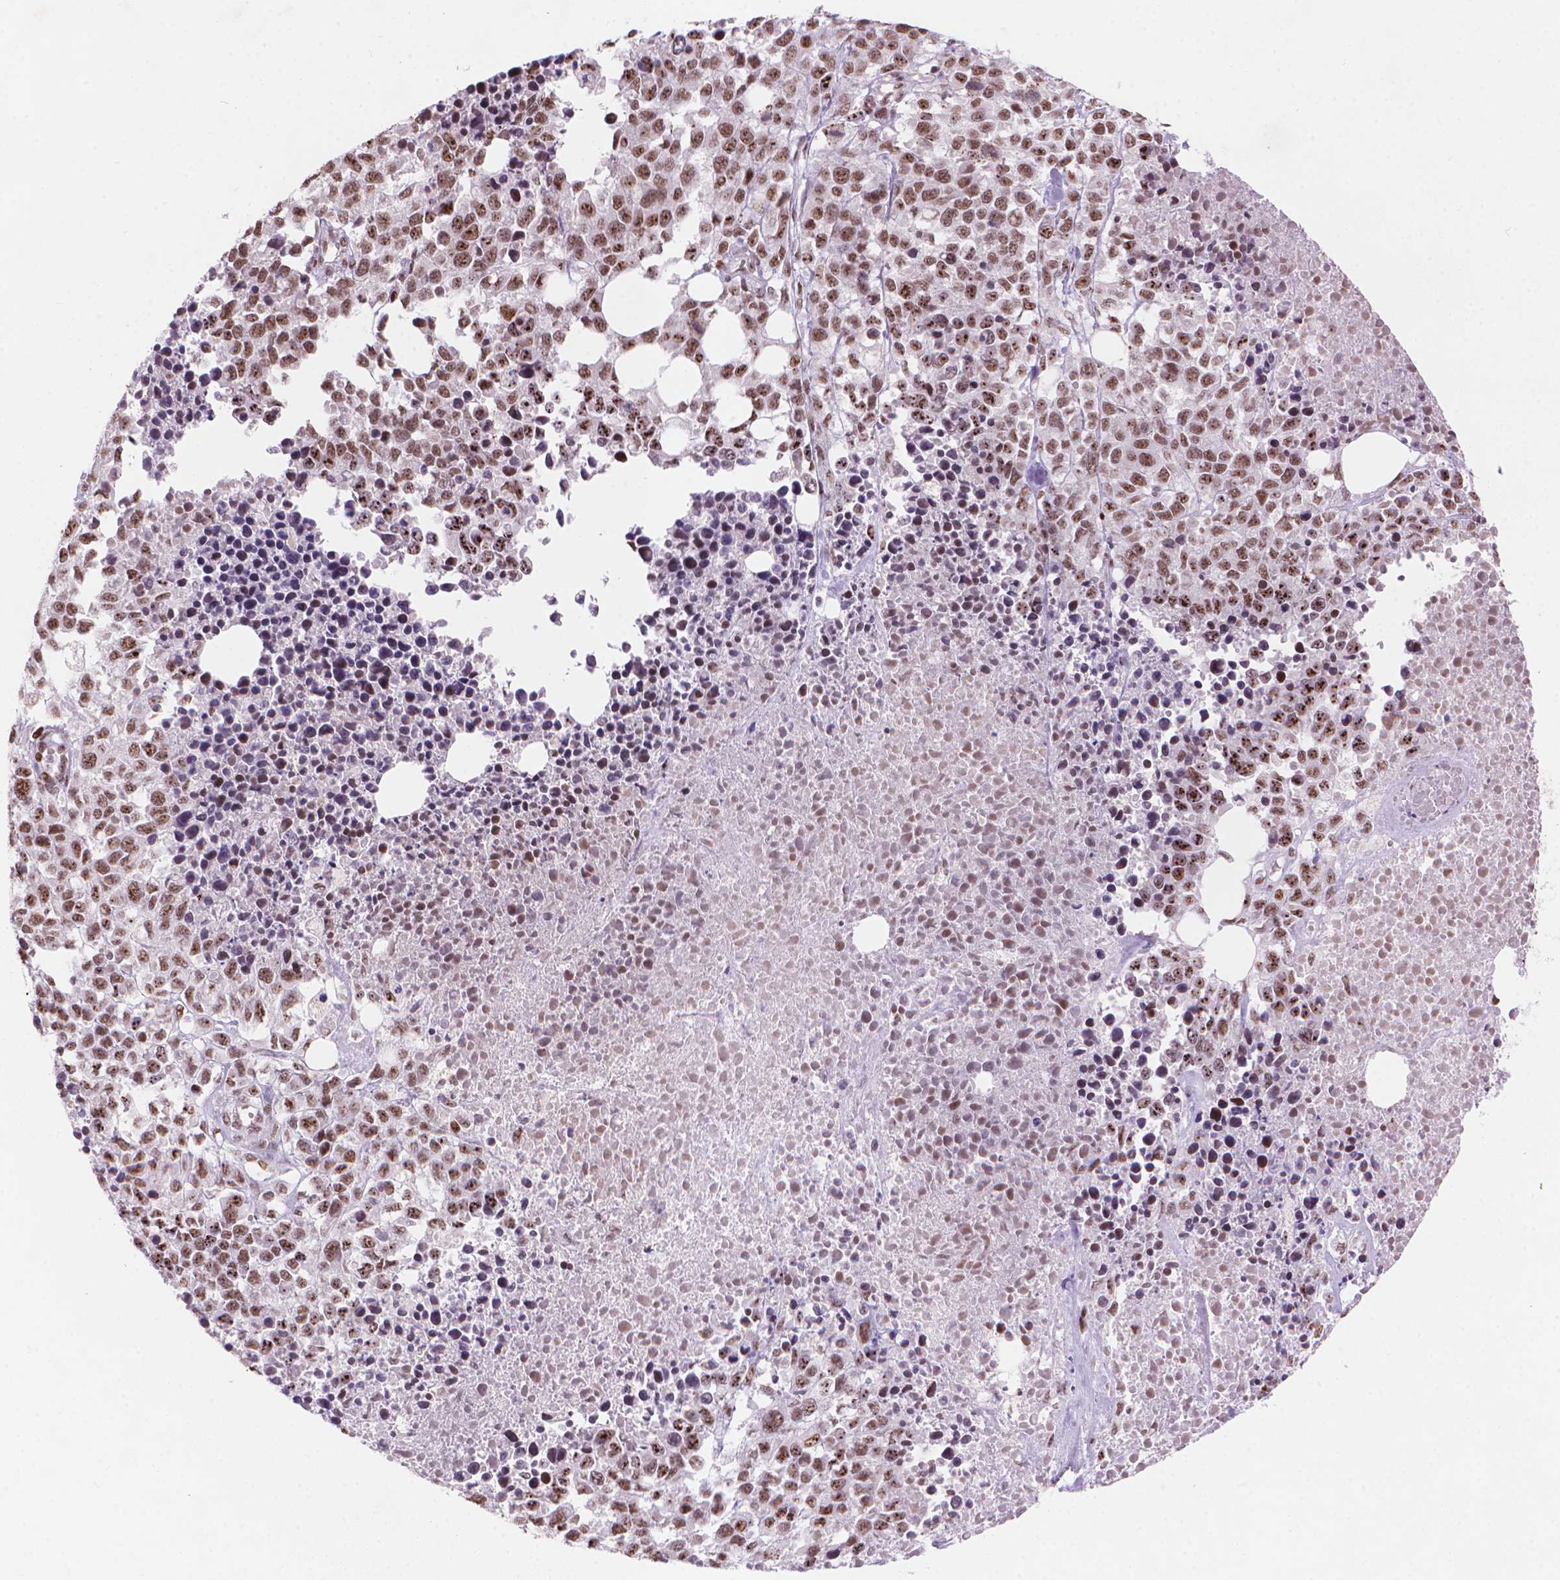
{"staining": {"intensity": "moderate", "quantity": ">75%", "location": "nuclear"}, "tissue": "melanoma", "cell_type": "Tumor cells", "image_type": "cancer", "snomed": [{"axis": "morphology", "description": "Malignant melanoma, Metastatic site"}, {"axis": "topography", "description": "Skin"}], "caption": "Melanoma stained with a protein marker exhibits moderate staining in tumor cells.", "gene": "HES7", "patient": {"sex": "male", "age": 84}}